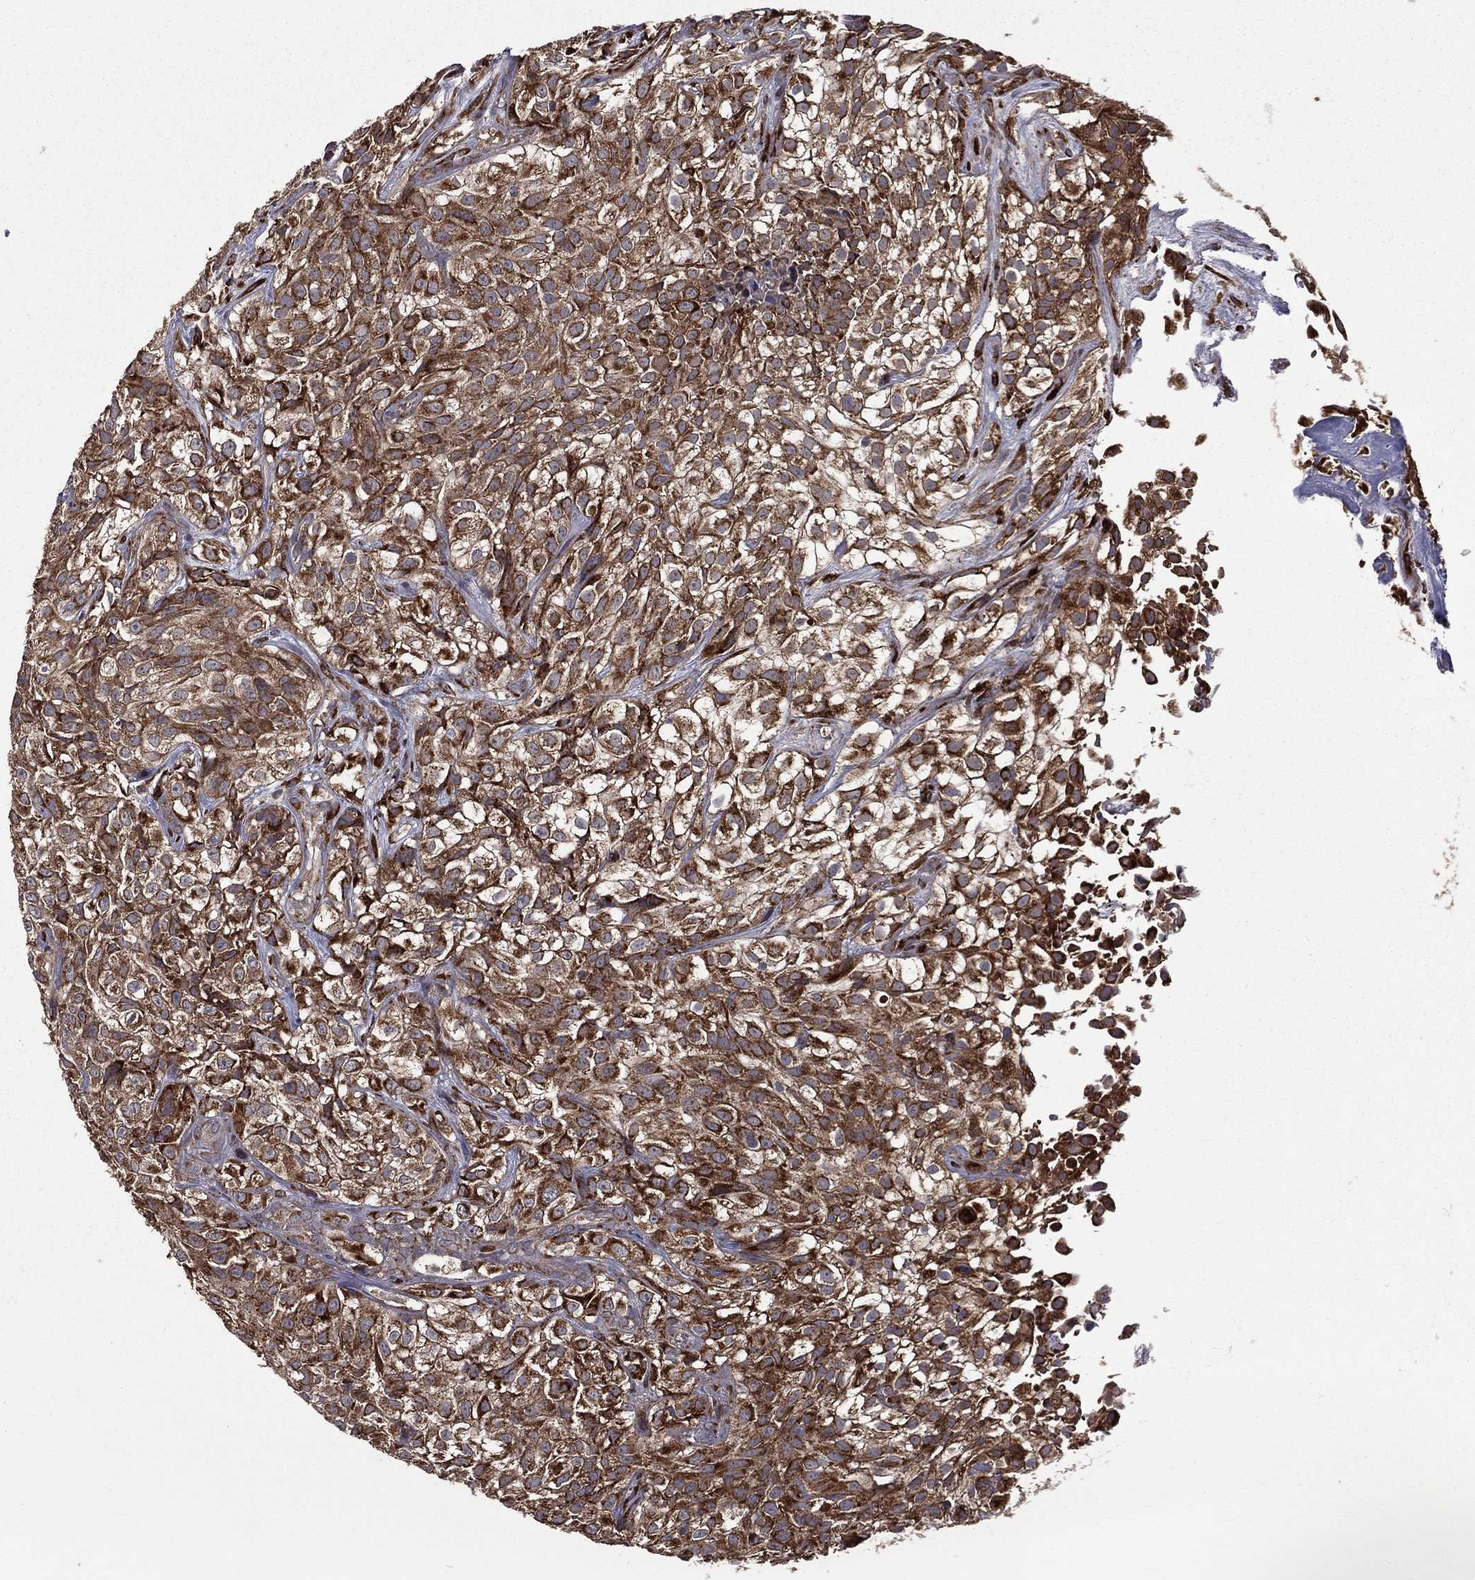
{"staining": {"intensity": "strong", "quantity": ">75%", "location": "cytoplasmic/membranous"}, "tissue": "urothelial cancer", "cell_type": "Tumor cells", "image_type": "cancer", "snomed": [{"axis": "morphology", "description": "Urothelial carcinoma, High grade"}, {"axis": "topography", "description": "Urinary bladder"}], "caption": "The immunohistochemical stain highlights strong cytoplasmic/membranous expression in tumor cells of urothelial cancer tissue.", "gene": "OLFML1", "patient": {"sex": "male", "age": 56}}